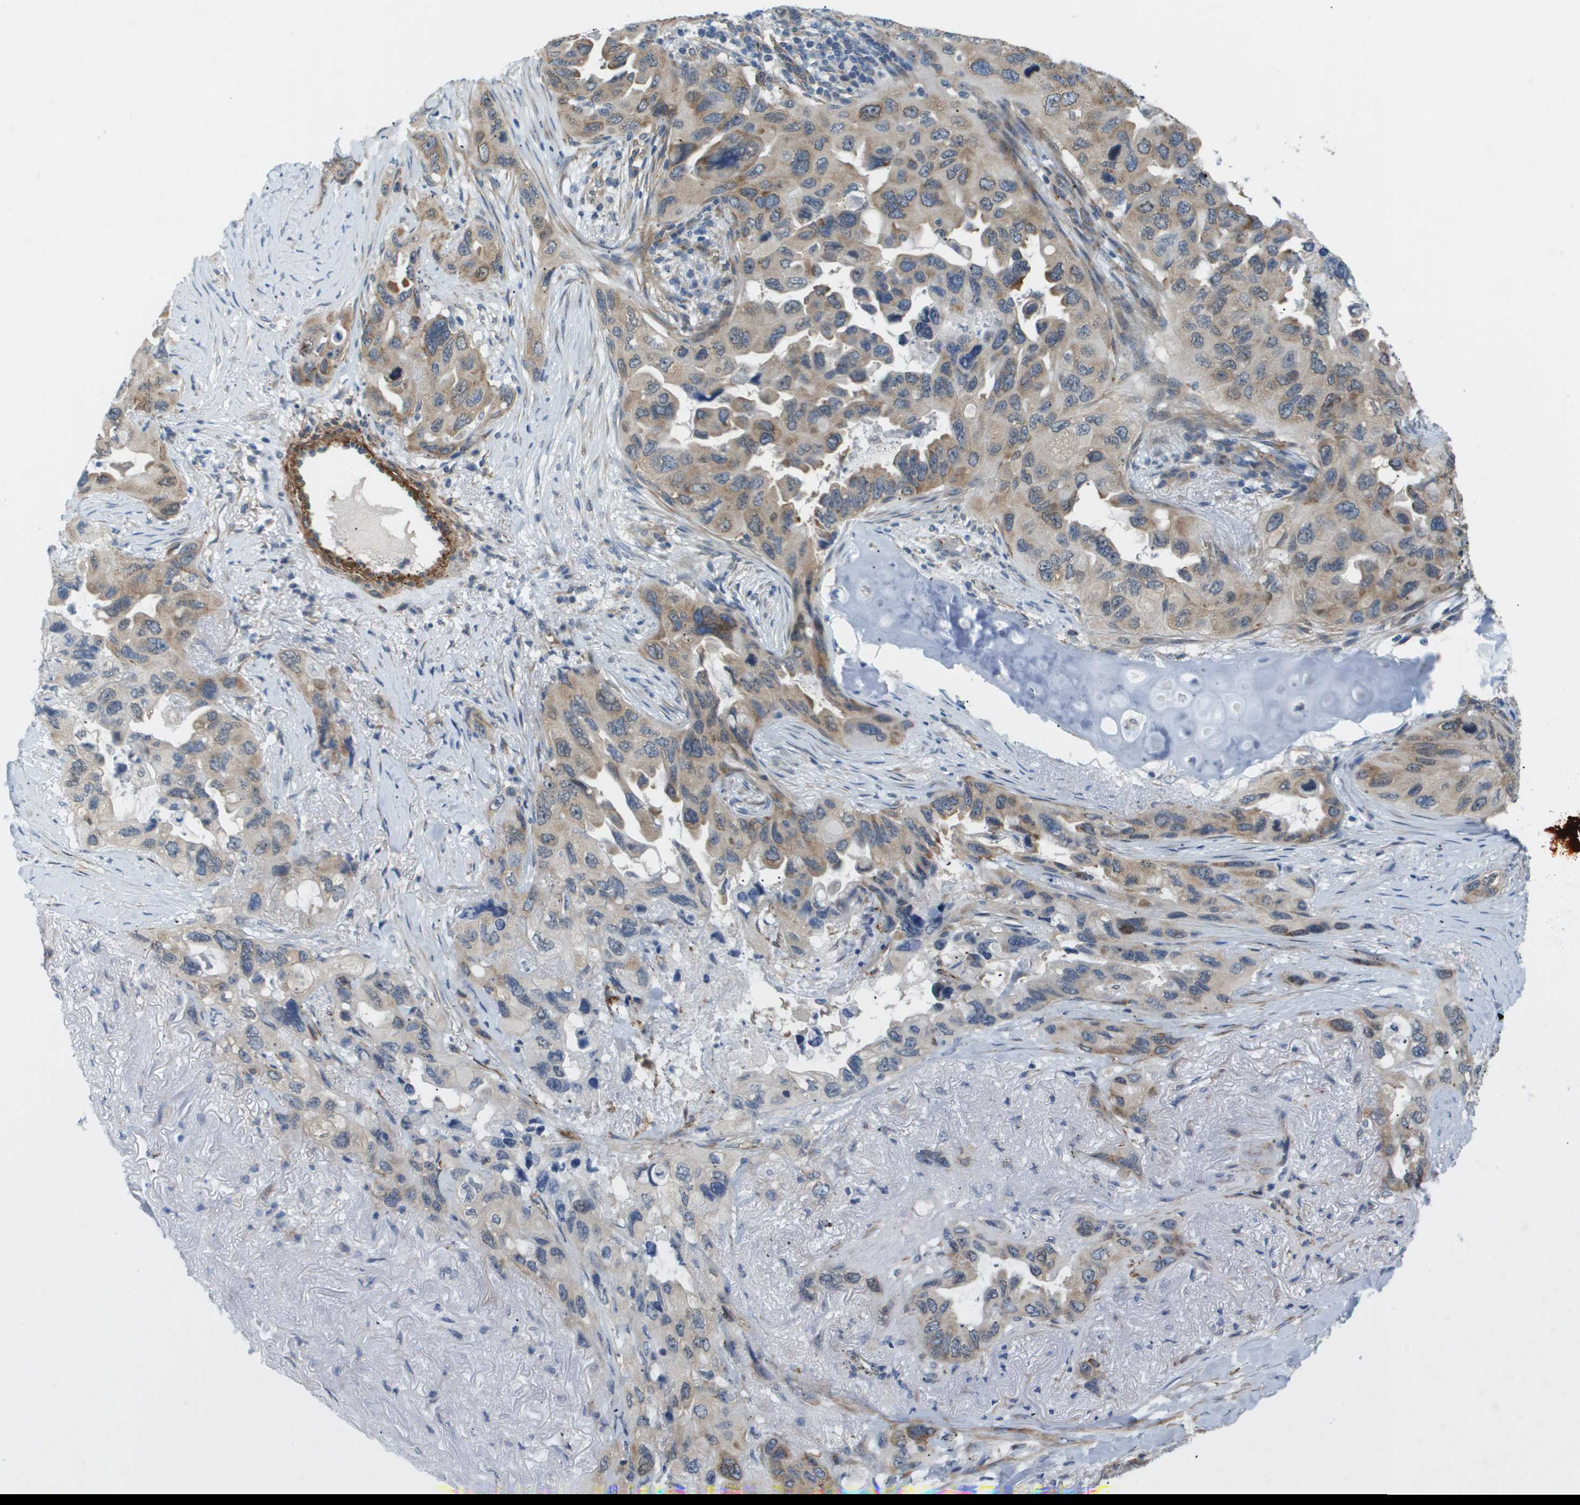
{"staining": {"intensity": "moderate", "quantity": "<25%", "location": "cytoplasmic/membranous"}, "tissue": "lung cancer", "cell_type": "Tumor cells", "image_type": "cancer", "snomed": [{"axis": "morphology", "description": "Squamous cell carcinoma, NOS"}, {"axis": "topography", "description": "Lung"}], "caption": "The photomicrograph exhibits immunohistochemical staining of lung squamous cell carcinoma. There is moderate cytoplasmic/membranous expression is appreciated in approximately <25% of tumor cells. The protein of interest is shown in brown color, while the nuclei are stained blue.", "gene": "OTUD5", "patient": {"sex": "female", "age": 73}}